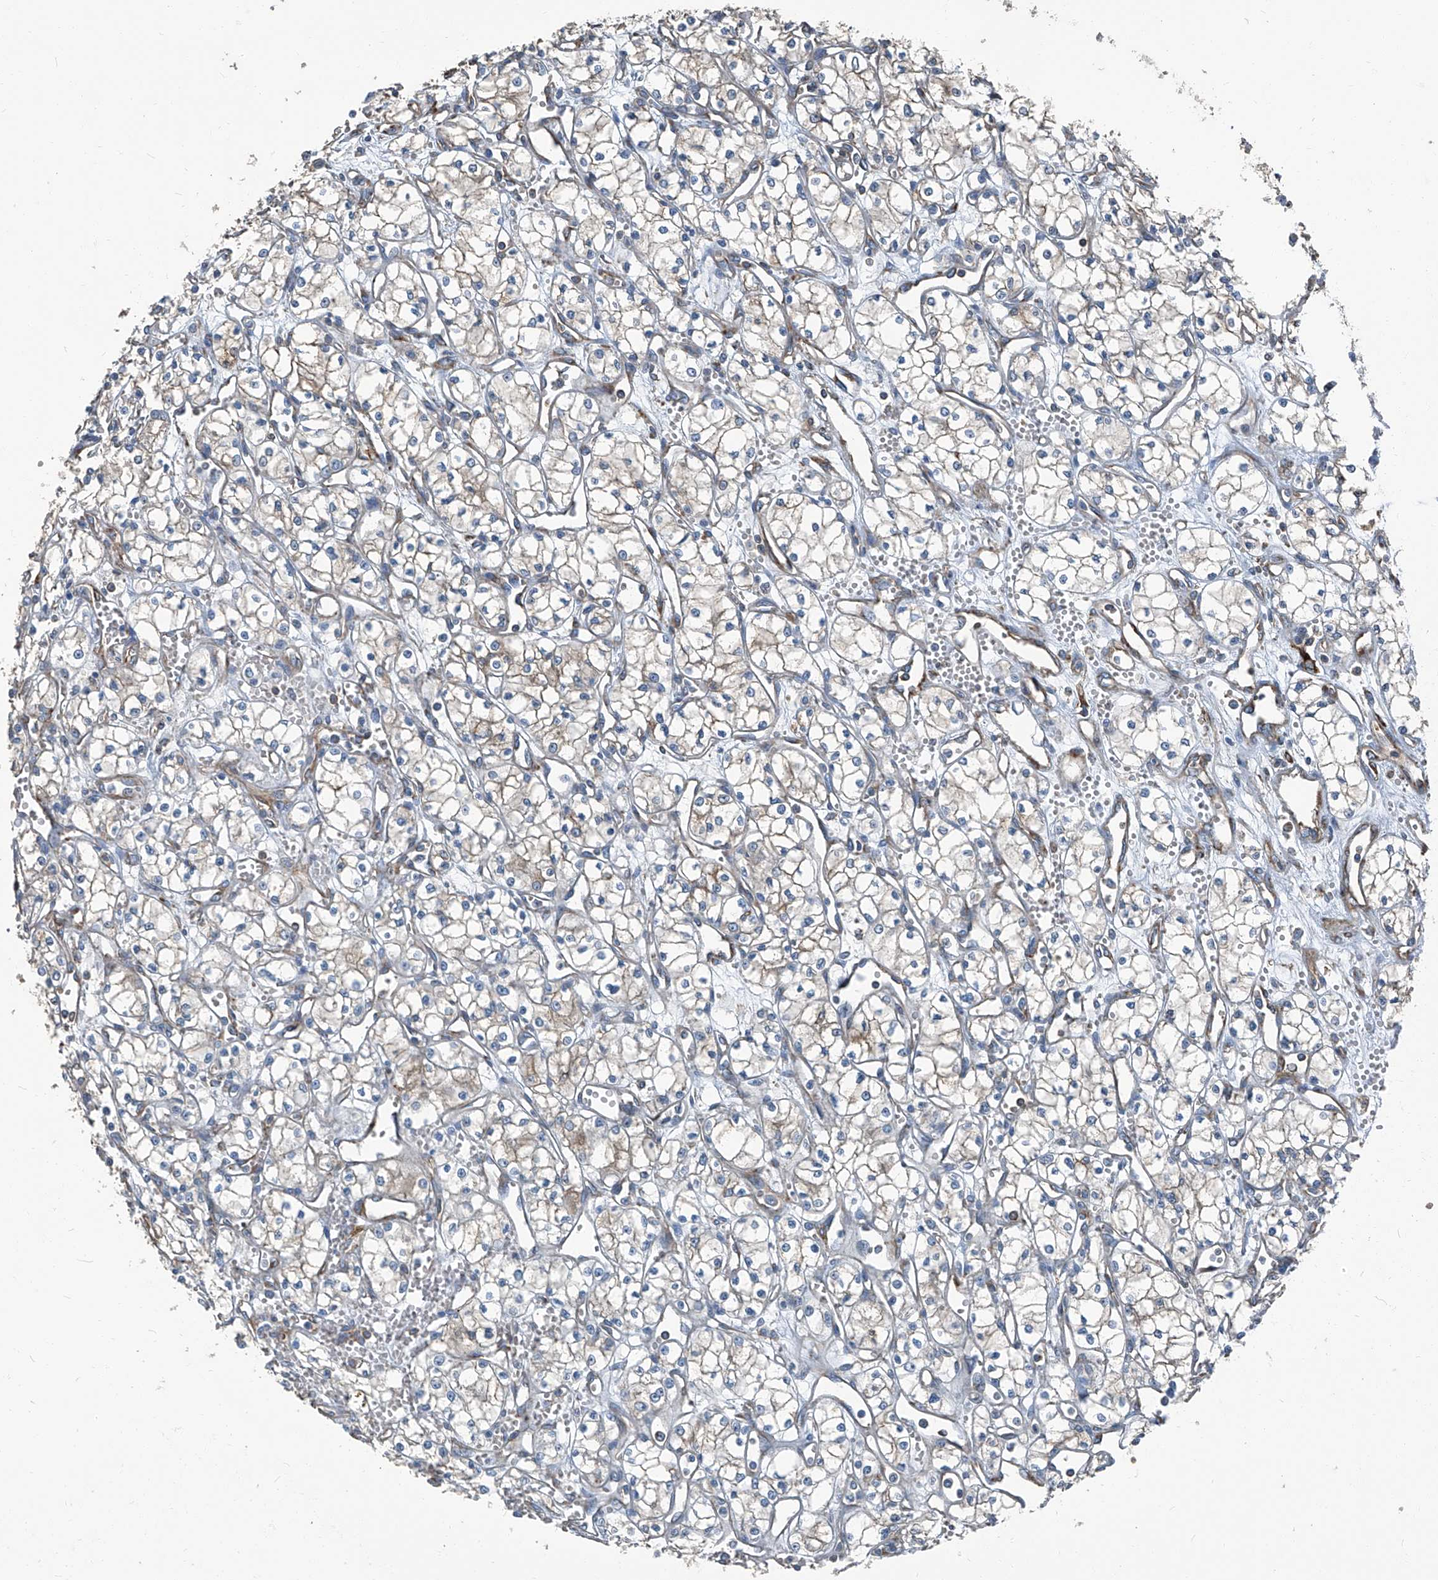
{"staining": {"intensity": "weak", "quantity": "25%-75%", "location": "cytoplasmic/membranous"}, "tissue": "renal cancer", "cell_type": "Tumor cells", "image_type": "cancer", "snomed": [{"axis": "morphology", "description": "Adenocarcinoma, NOS"}, {"axis": "topography", "description": "Kidney"}], "caption": "A micrograph of renal cancer stained for a protein exhibits weak cytoplasmic/membranous brown staining in tumor cells.", "gene": "SEPTIN7", "patient": {"sex": "male", "age": 59}}